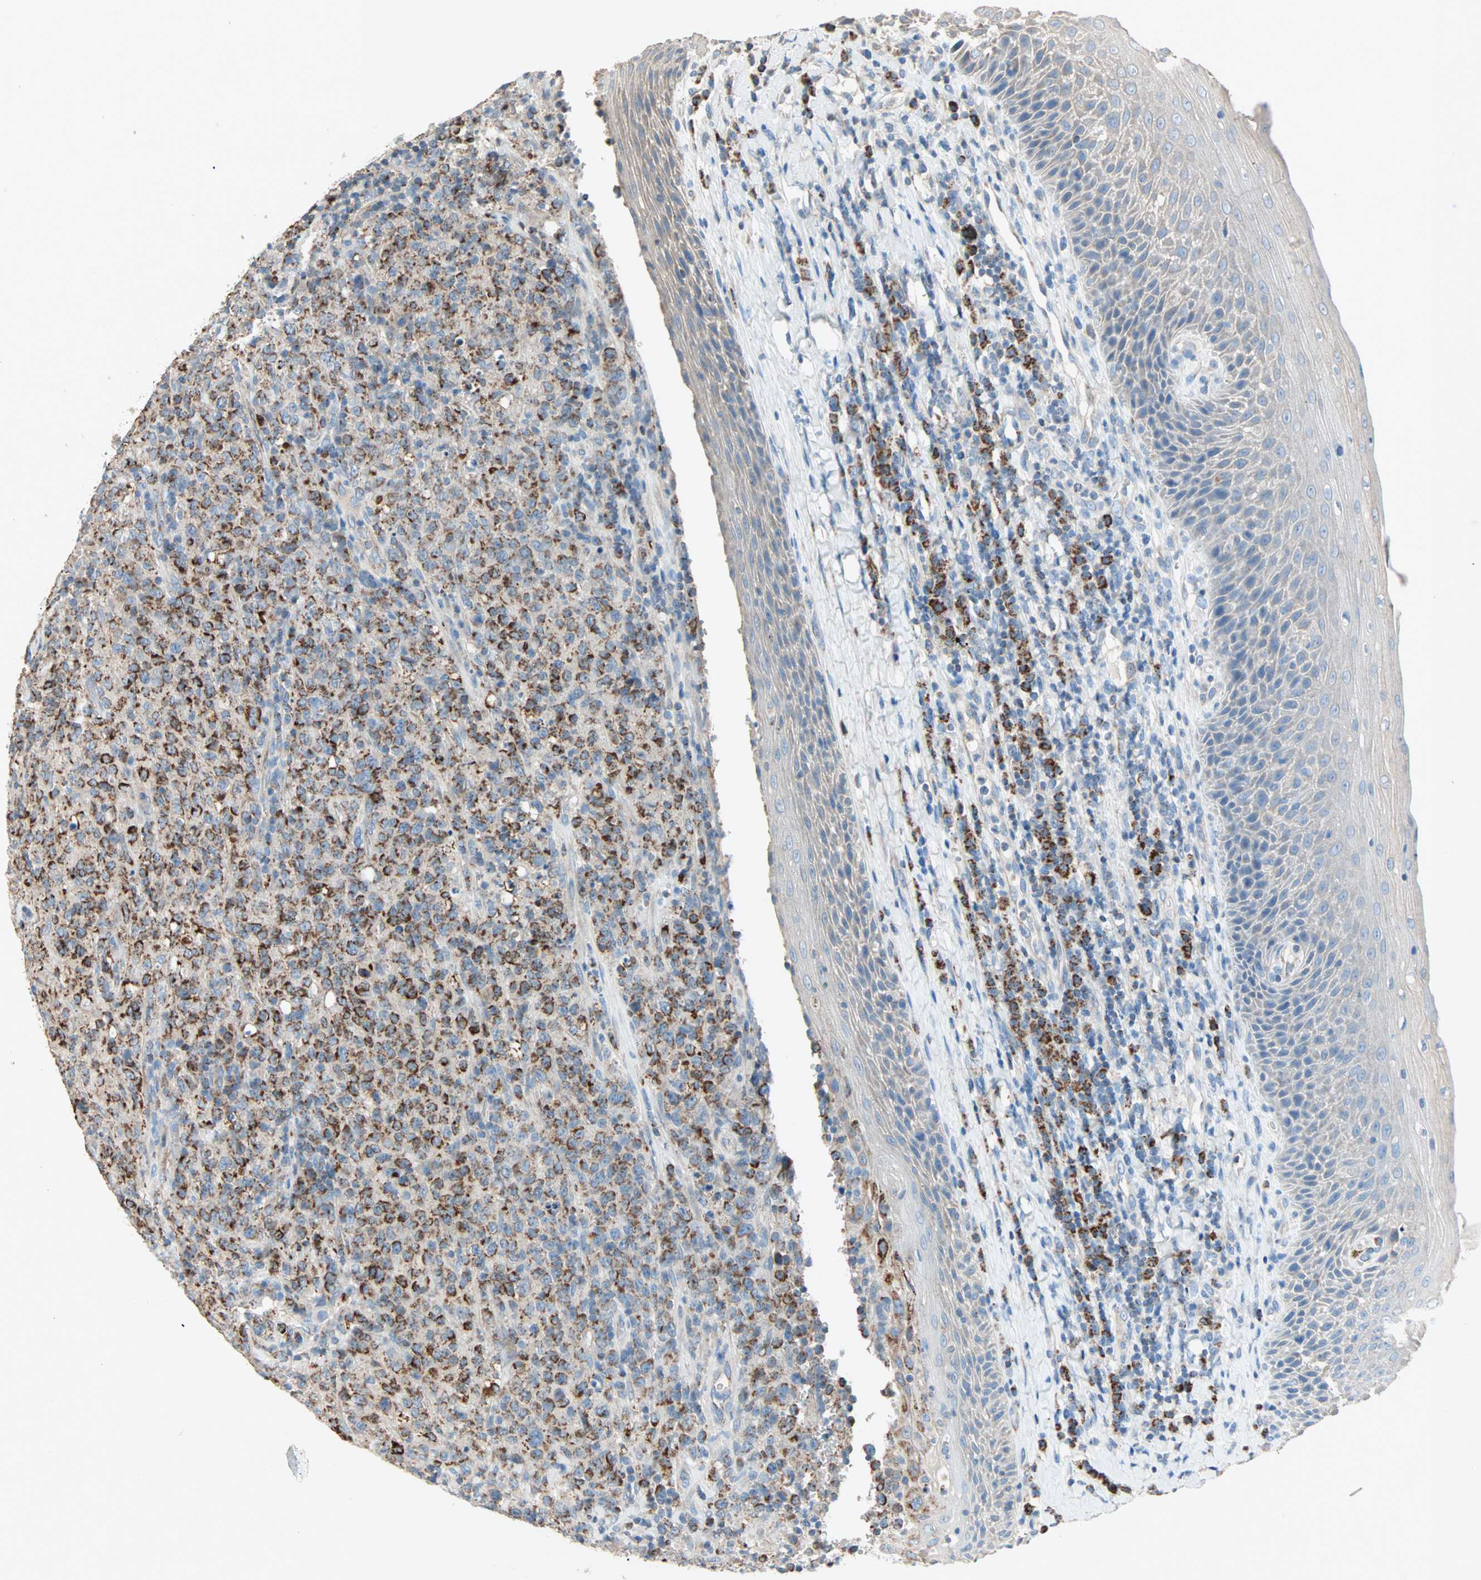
{"staining": {"intensity": "moderate", "quantity": ">75%", "location": "cytoplasmic/membranous"}, "tissue": "lymphoma", "cell_type": "Tumor cells", "image_type": "cancer", "snomed": [{"axis": "morphology", "description": "Malignant lymphoma, non-Hodgkin's type, High grade"}, {"axis": "topography", "description": "Tonsil"}], "caption": "Protein staining shows moderate cytoplasmic/membranous positivity in approximately >75% of tumor cells in high-grade malignant lymphoma, non-Hodgkin's type. (DAB (3,3'-diaminobenzidine) IHC, brown staining for protein, blue staining for nuclei).", "gene": "ACVRL1", "patient": {"sex": "female", "age": 36}}